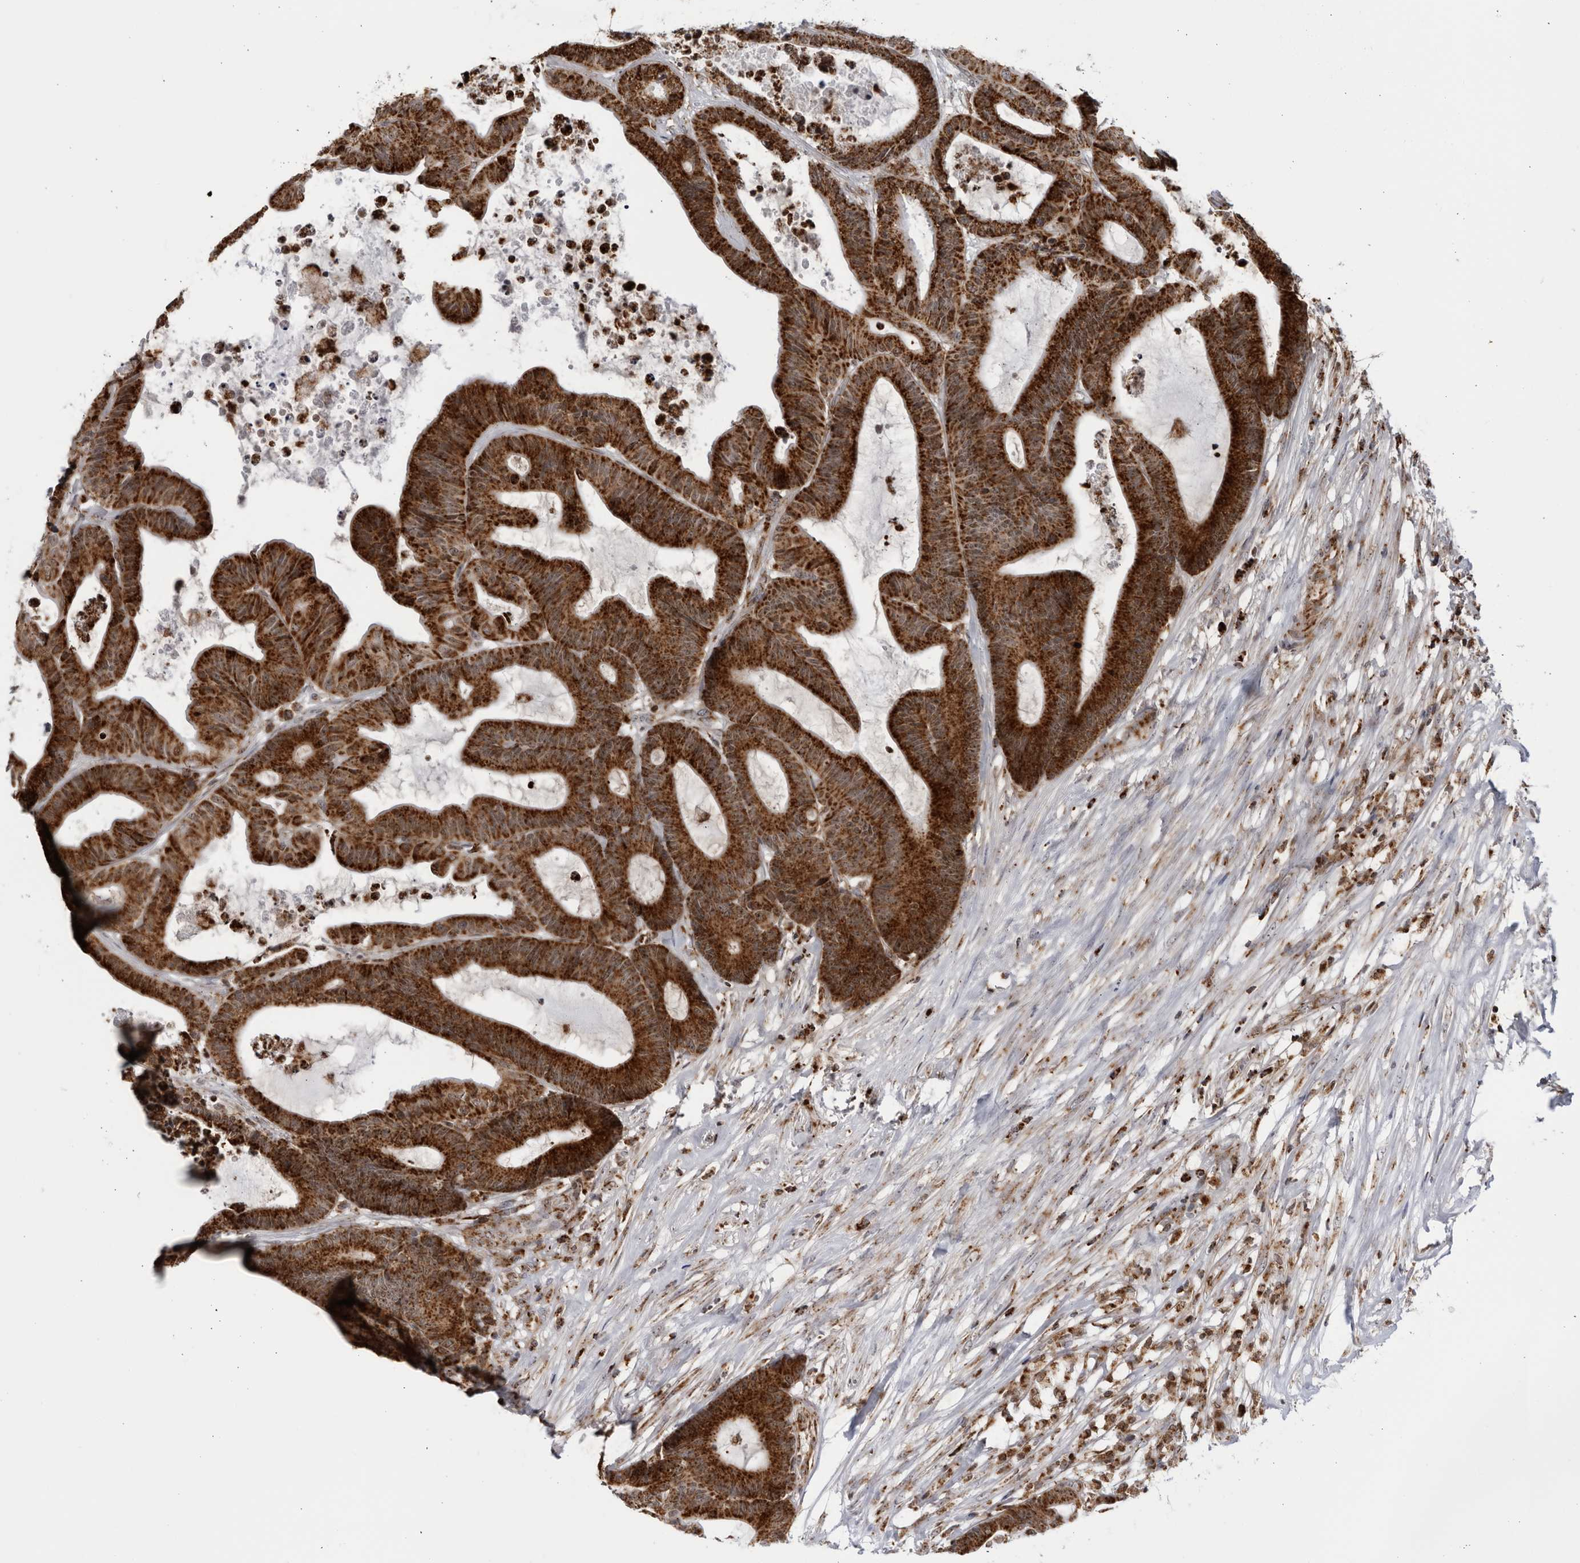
{"staining": {"intensity": "strong", "quantity": ">75%", "location": "cytoplasmic/membranous"}, "tissue": "colorectal cancer", "cell_type": "Tumor cells", "image_type": "cancer", "snomed": [{"axis": "morphology", "description": "Adenocarcinoma, NOS"}, {"axis": "topography", "description": "Colon"}], "caption": "Protein staining shows strong cytoplasmic/membranous staining in about >75% of tumor cells in colorectal cancer. The protein is stained brown, and the nuclei are stained in blue (DAB IHC with brightfield microscopy, high magnification).", "gene": "RBM34", "patient": {"sex": "female", "age": 84}}